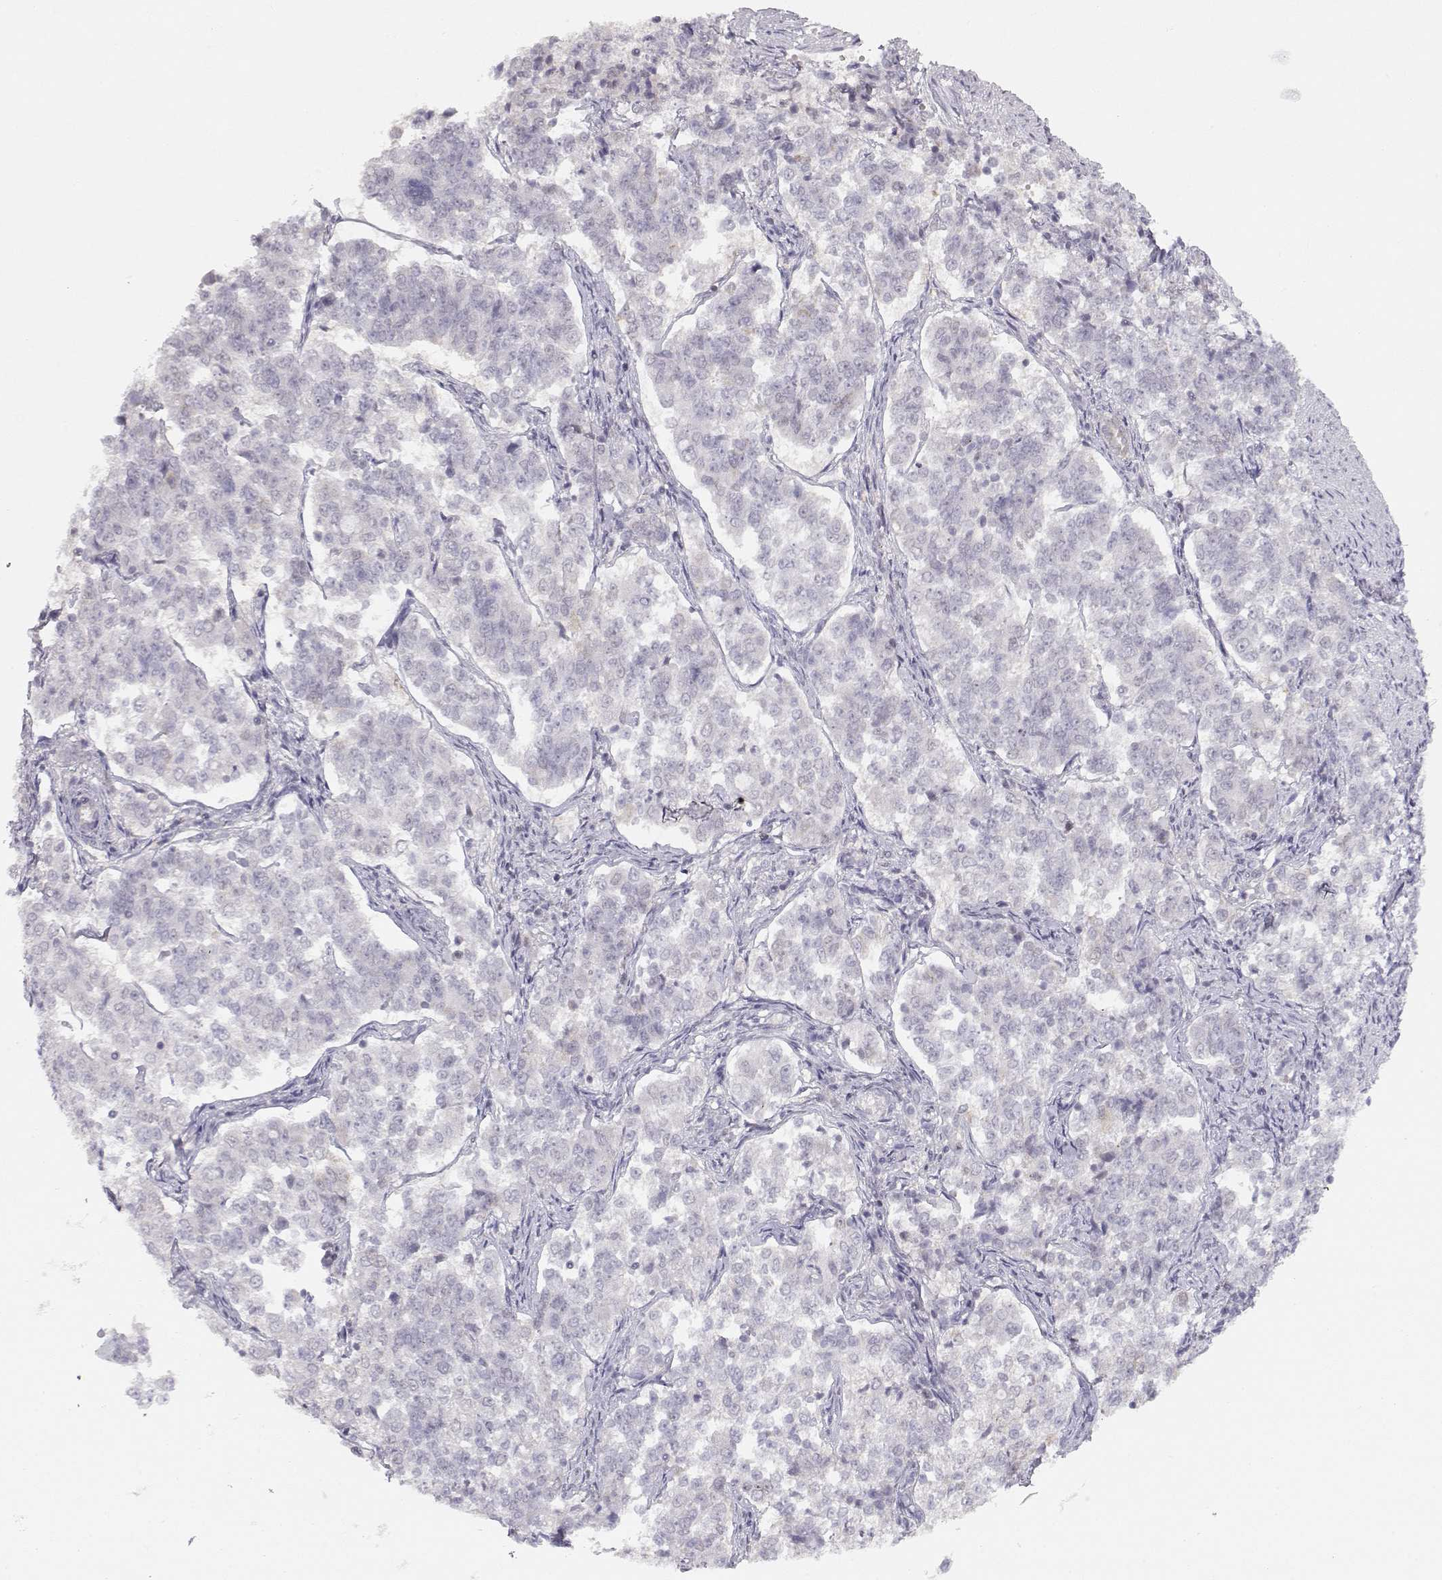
{"staining": {"intensity": "negative", "quantity": "none", "location": "none"}, "tissue": "endometrial cancer", "cell_type": "Tumor cells", "image_type": "cancer", "snomed": [{"axis": "morphology", "description": "Adenocarcinoma, NOS"}, {"axis": "topography", "description": "Endometrium"}], "caption": "This is an IHC photomicrograph of endometrial cancer (adenocarcinoma). There is no expression in tumor cells.", "gene": "TEPP", "patient": {"sex": "female", "age": 43}}